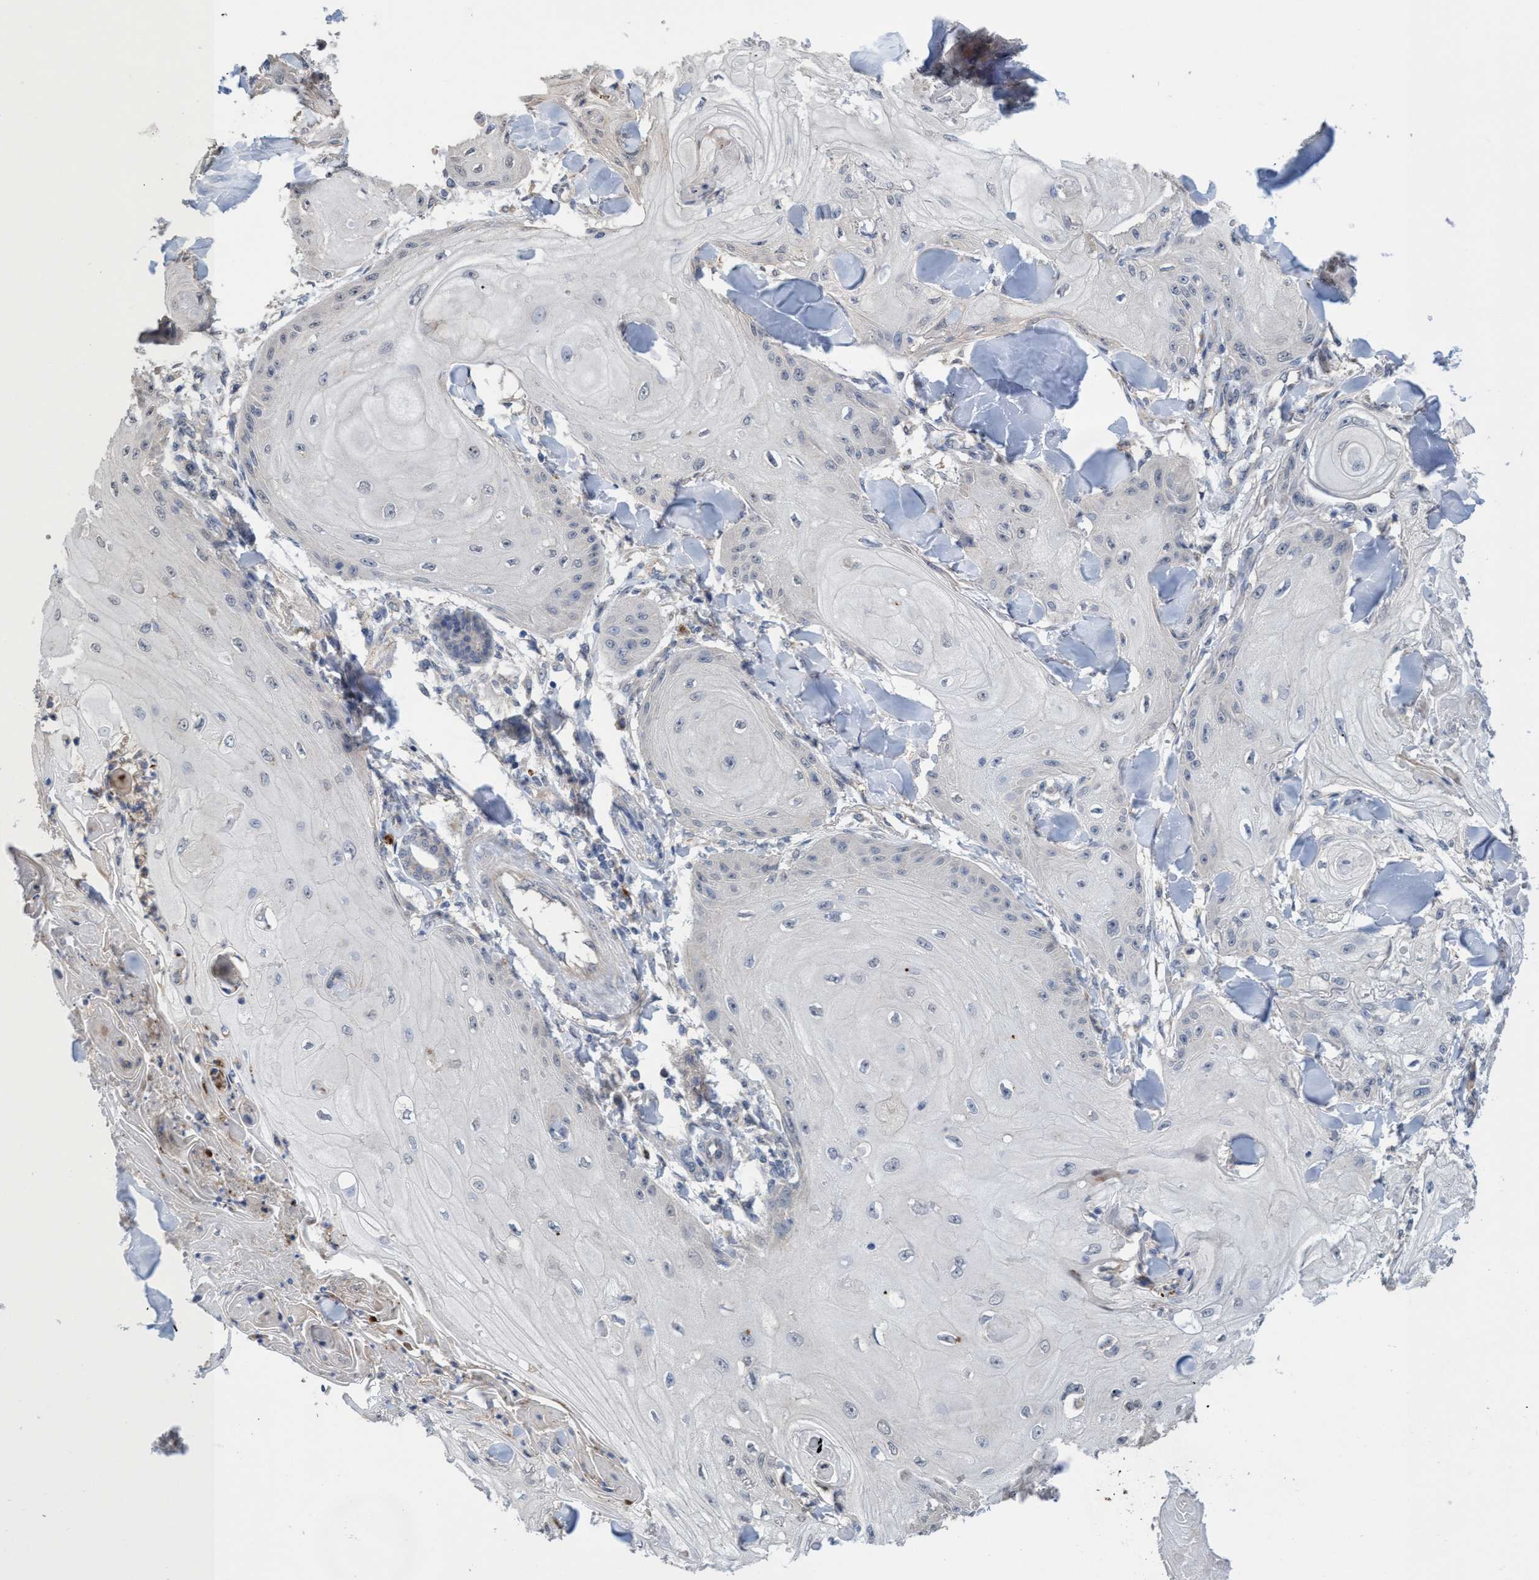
{"staining": {"intensity": "negative", "quantity": "none", "location": "none"}, "tissue": "skin cancer", "cell_type": "Tumor cells", "image_type": "cancer", "snomed": [{"axis": "morphology", "description": "Squamous cell carcinoma, NOS"}, {"axis": "topography", "description": "Skin"}], "caption": "The histopathology image exhibits no significant staining in tumor cells of skin cancer.", "gene": "SEMA4D", "patient": {"sex": "male", "age": 74}}